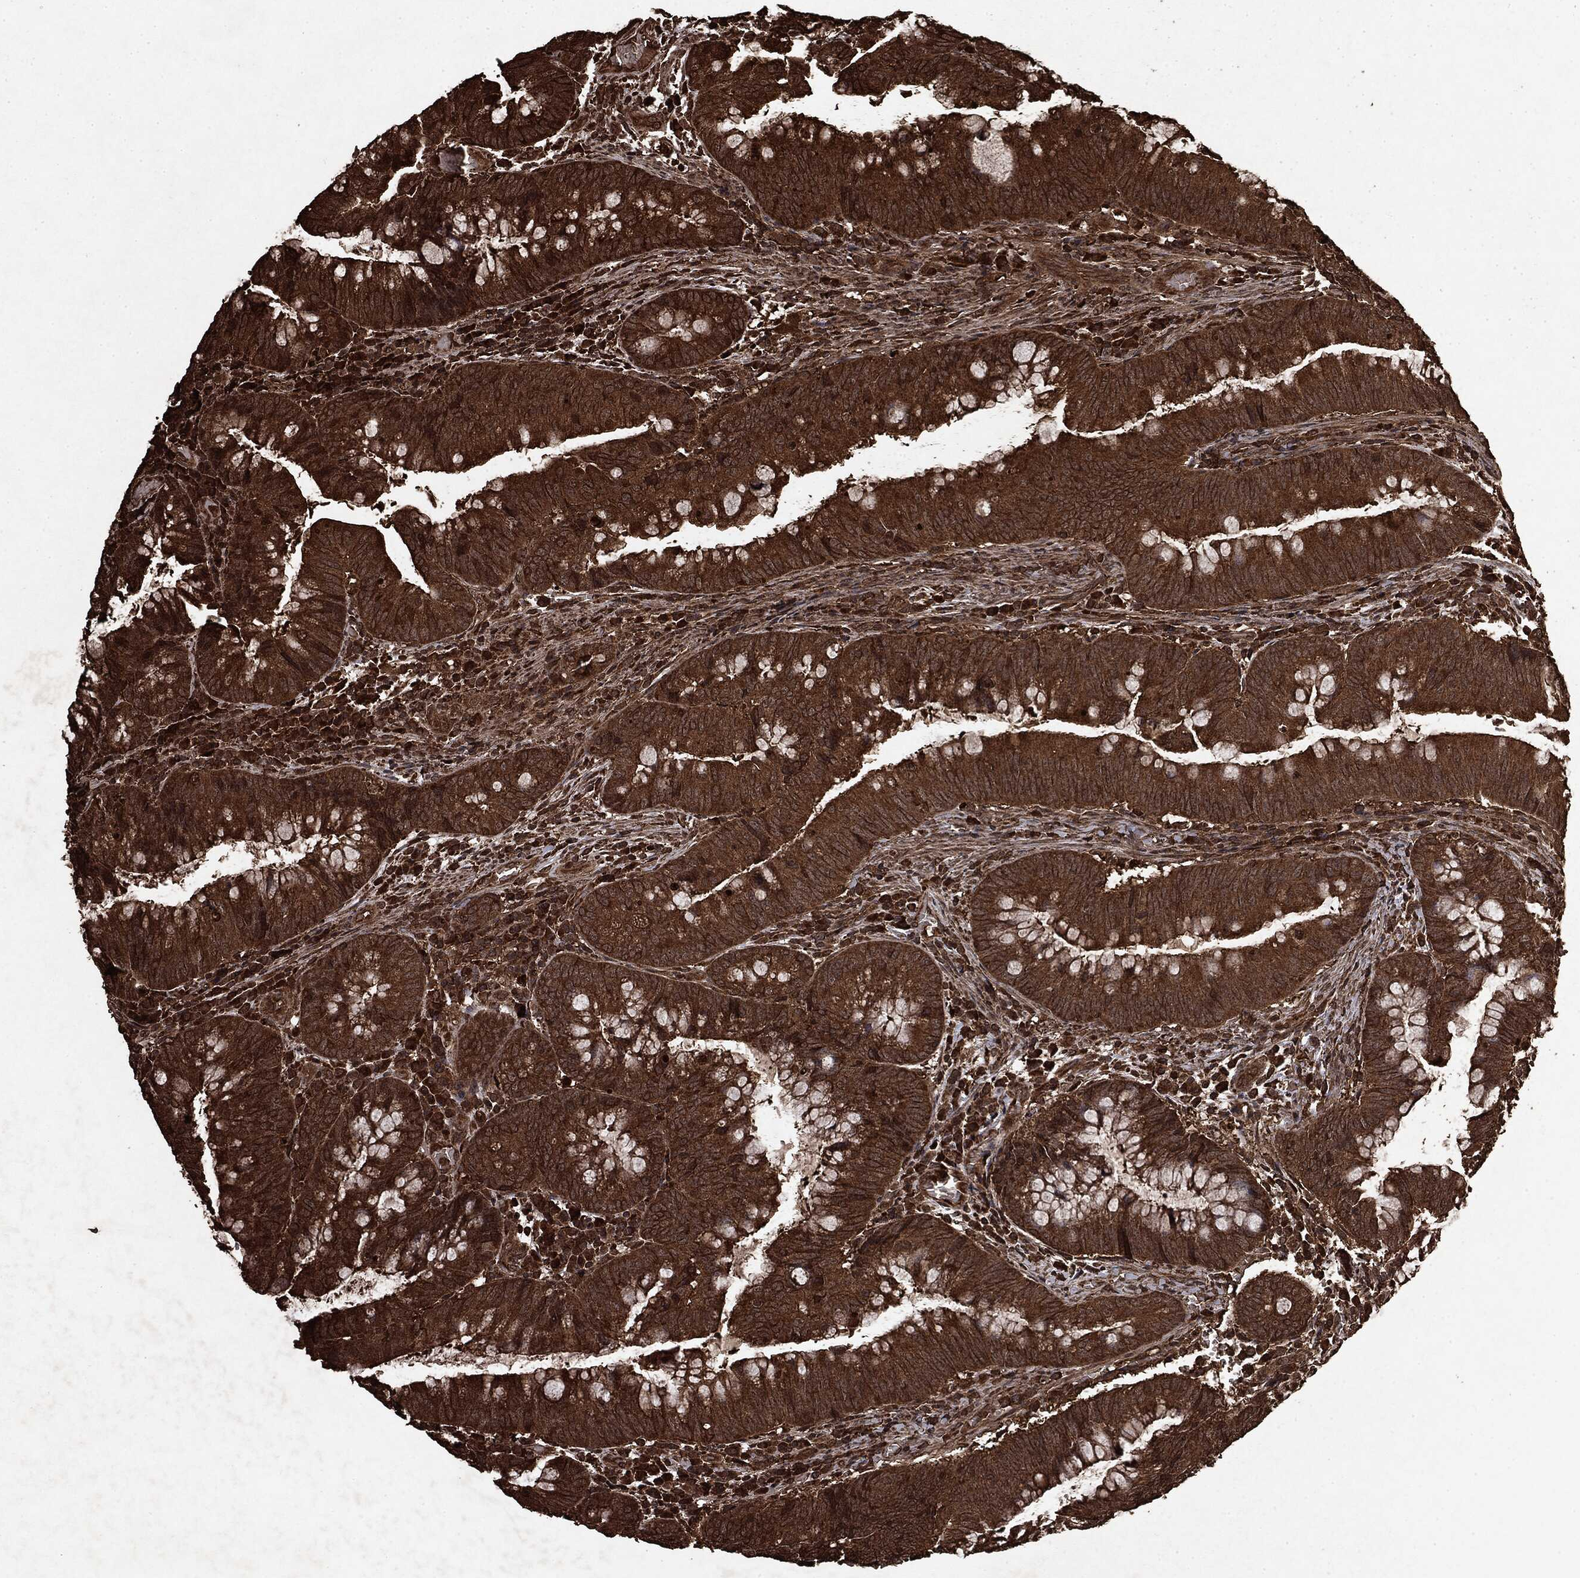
{"staining": {"intensity": "strong", "quantity": ">75%", "location": "cytoplasmic/membranous"}, "tissue": "colorectal cancer", "cell_type": "Tumor cells", "image_type": "cancer", "snomed": [{"axis": "morphology", "description": "Adenocarcinoma, NOS"}, {"axis": "topography", "description": "Colon"}], "caption": "Protein positivity by immunohistochemistry (IHC) displays strong cytoplasmic/membranous staining in approximately >75% of tumor cells in colorectal adenocarcinoma.", "gene": "ARAF", "patient": {"sex": "male", "age": 62}}